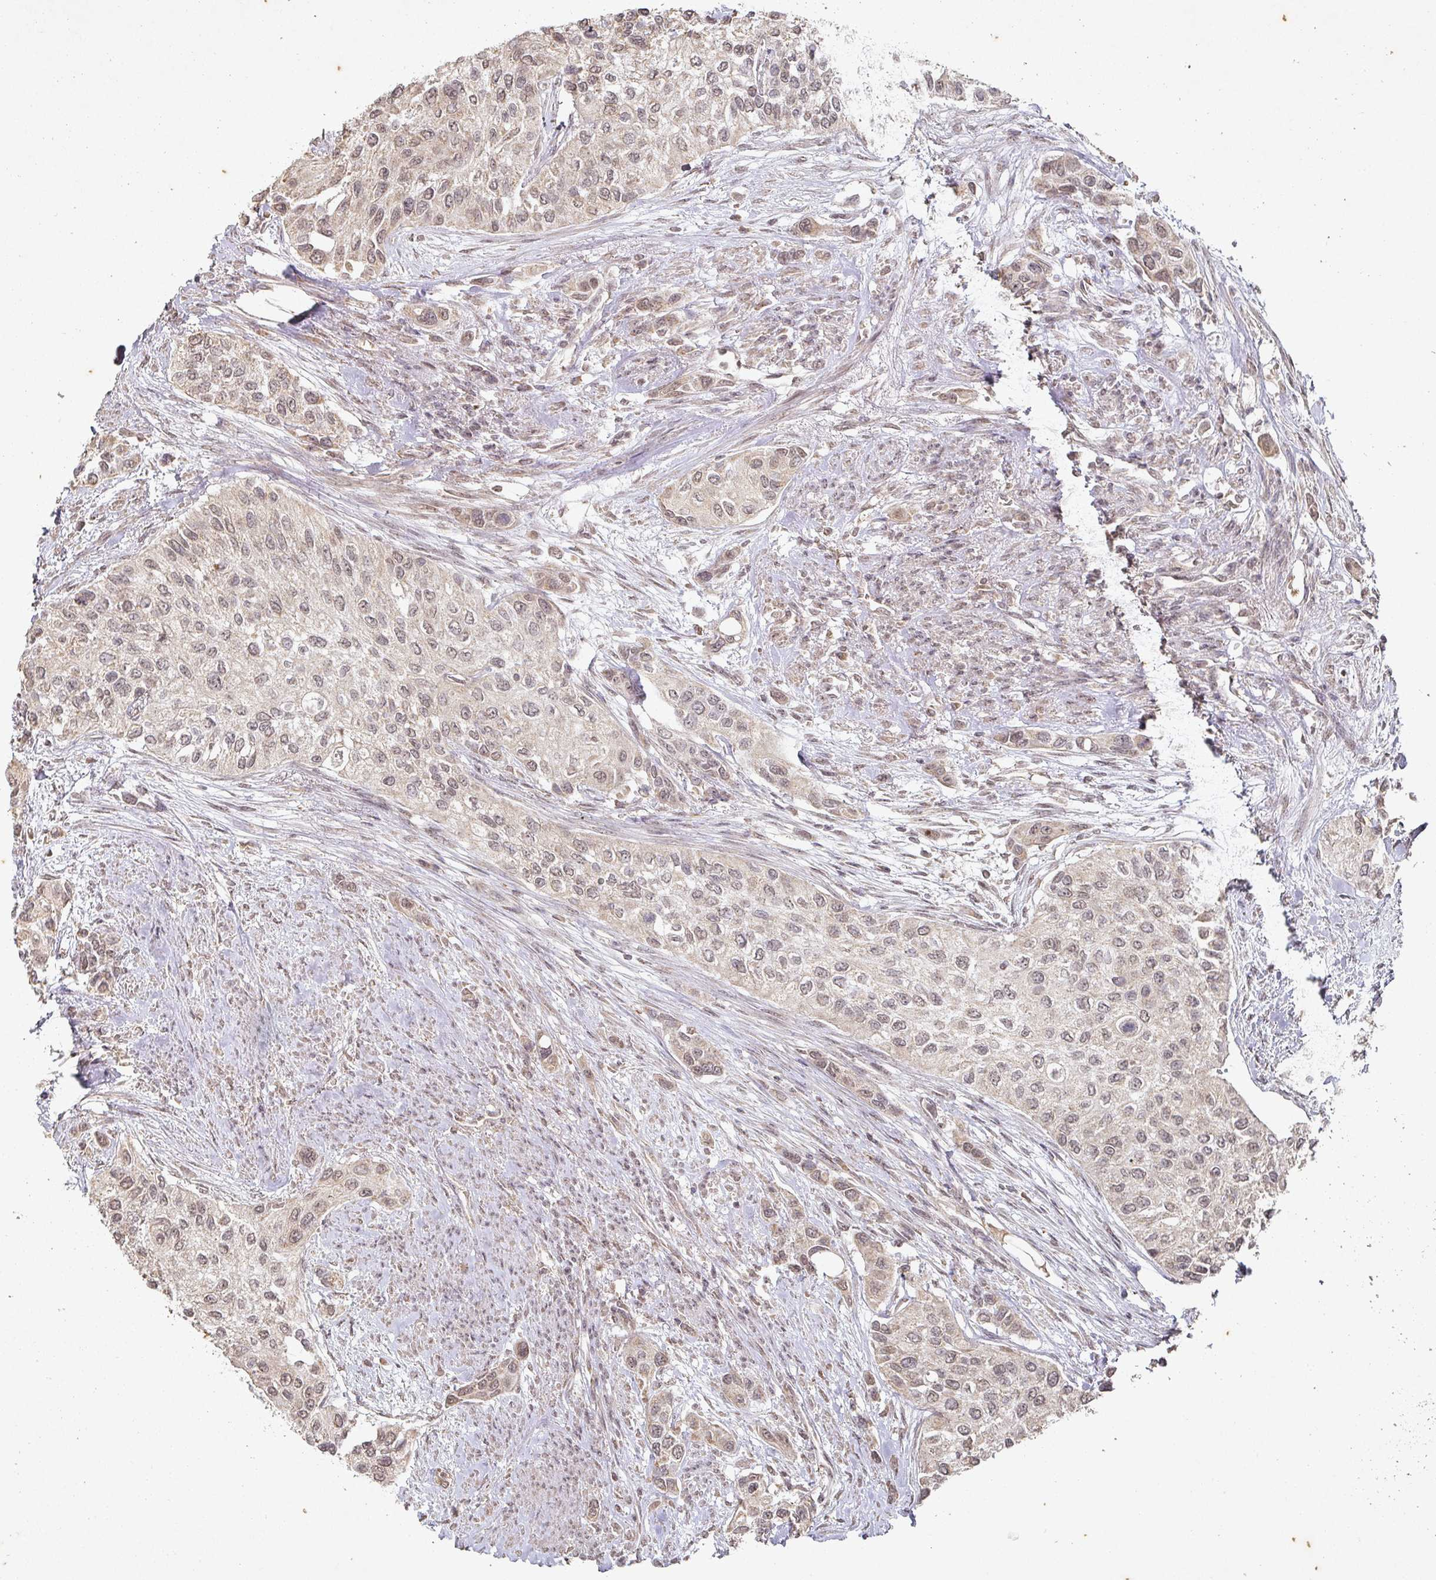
{"staining": {"intensity": "weak", "quantity": "25%-75%", "location": "cytoplasmic/membranous,nuclear"}, "tissue": "urothelial cancer", "cell_type": "Tumor cells", "image_type": "cancer", "snomed": [{"axis": "morphology", "description": "Normal tissue, NOS"}, {"axis": "morphology", "description": "Urothelial carcinoma, High grade"}, {"axis": "topography", "description": "Vascular tissue"}, {"axis": "topography", "description": "Urinary bladder"}], "caption": "High-grade urothelial carcinoma stained with a brown dye demonstrates weak cytoplasmic/membranous and nuclear positive staining in approximately 25%-75% of tumor cells.", "gene": "CAPN5", "patient": {"sex": "female", "age": 56}}